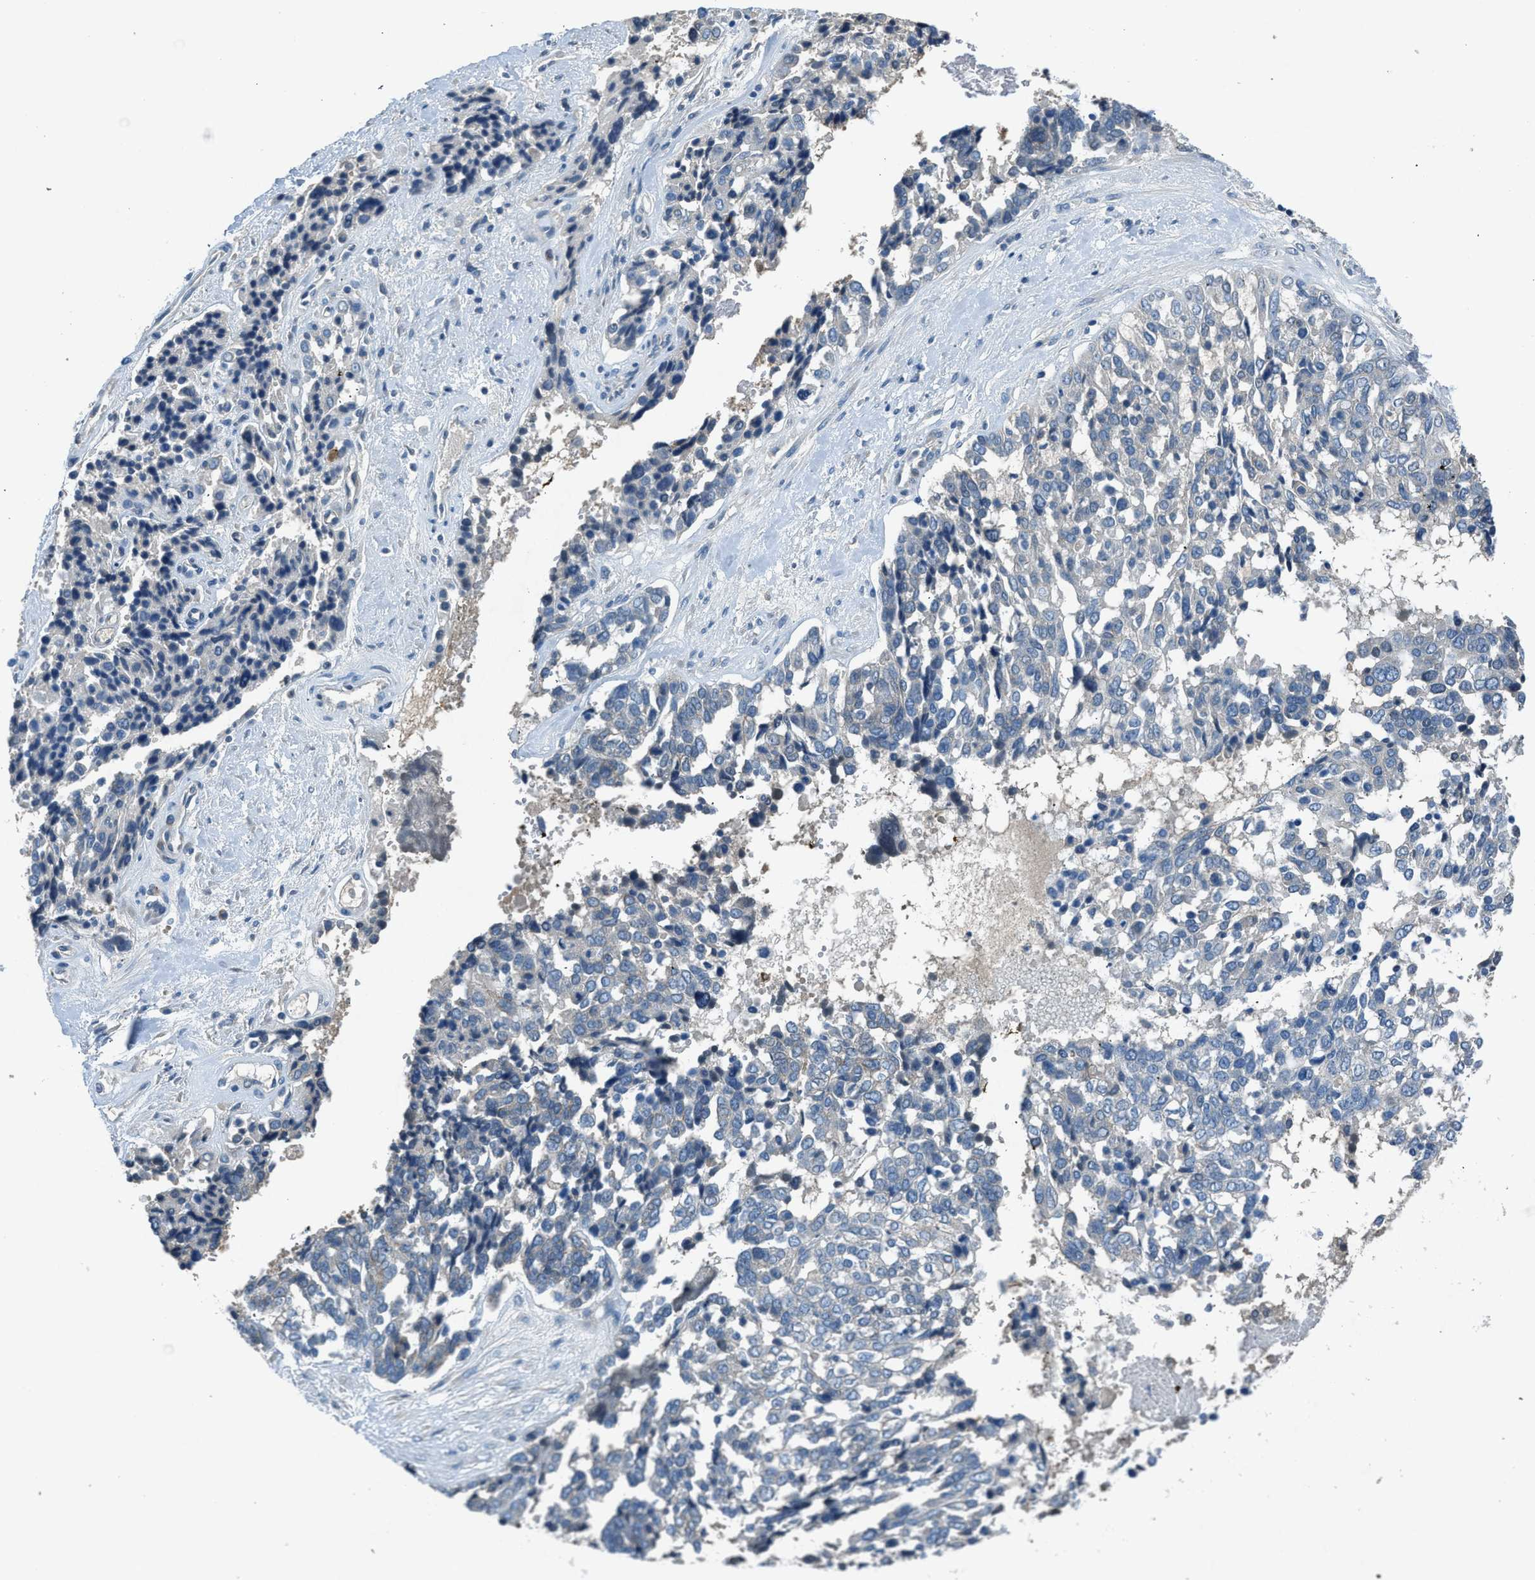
{"staining": {"intensity": "negative", "quantity": "none", "location": "none"}, "tissue": "ovarian cancer", "cell_type": "Tumor cells", "image_type": "cancer", "snomed": [{"axis": "morphology", "description": "Cystadenocarcinoma, serous, NOS"}, {"axis": "topography", "description": "Ovary"}], "caption": "Immunohistochemical staining of ovarian cancer (serous cystadenocarcinoma) shows no significant positivity in tumor cells.", "gene": "BMP1", "patient": {"sex": "female", "age": 44}}